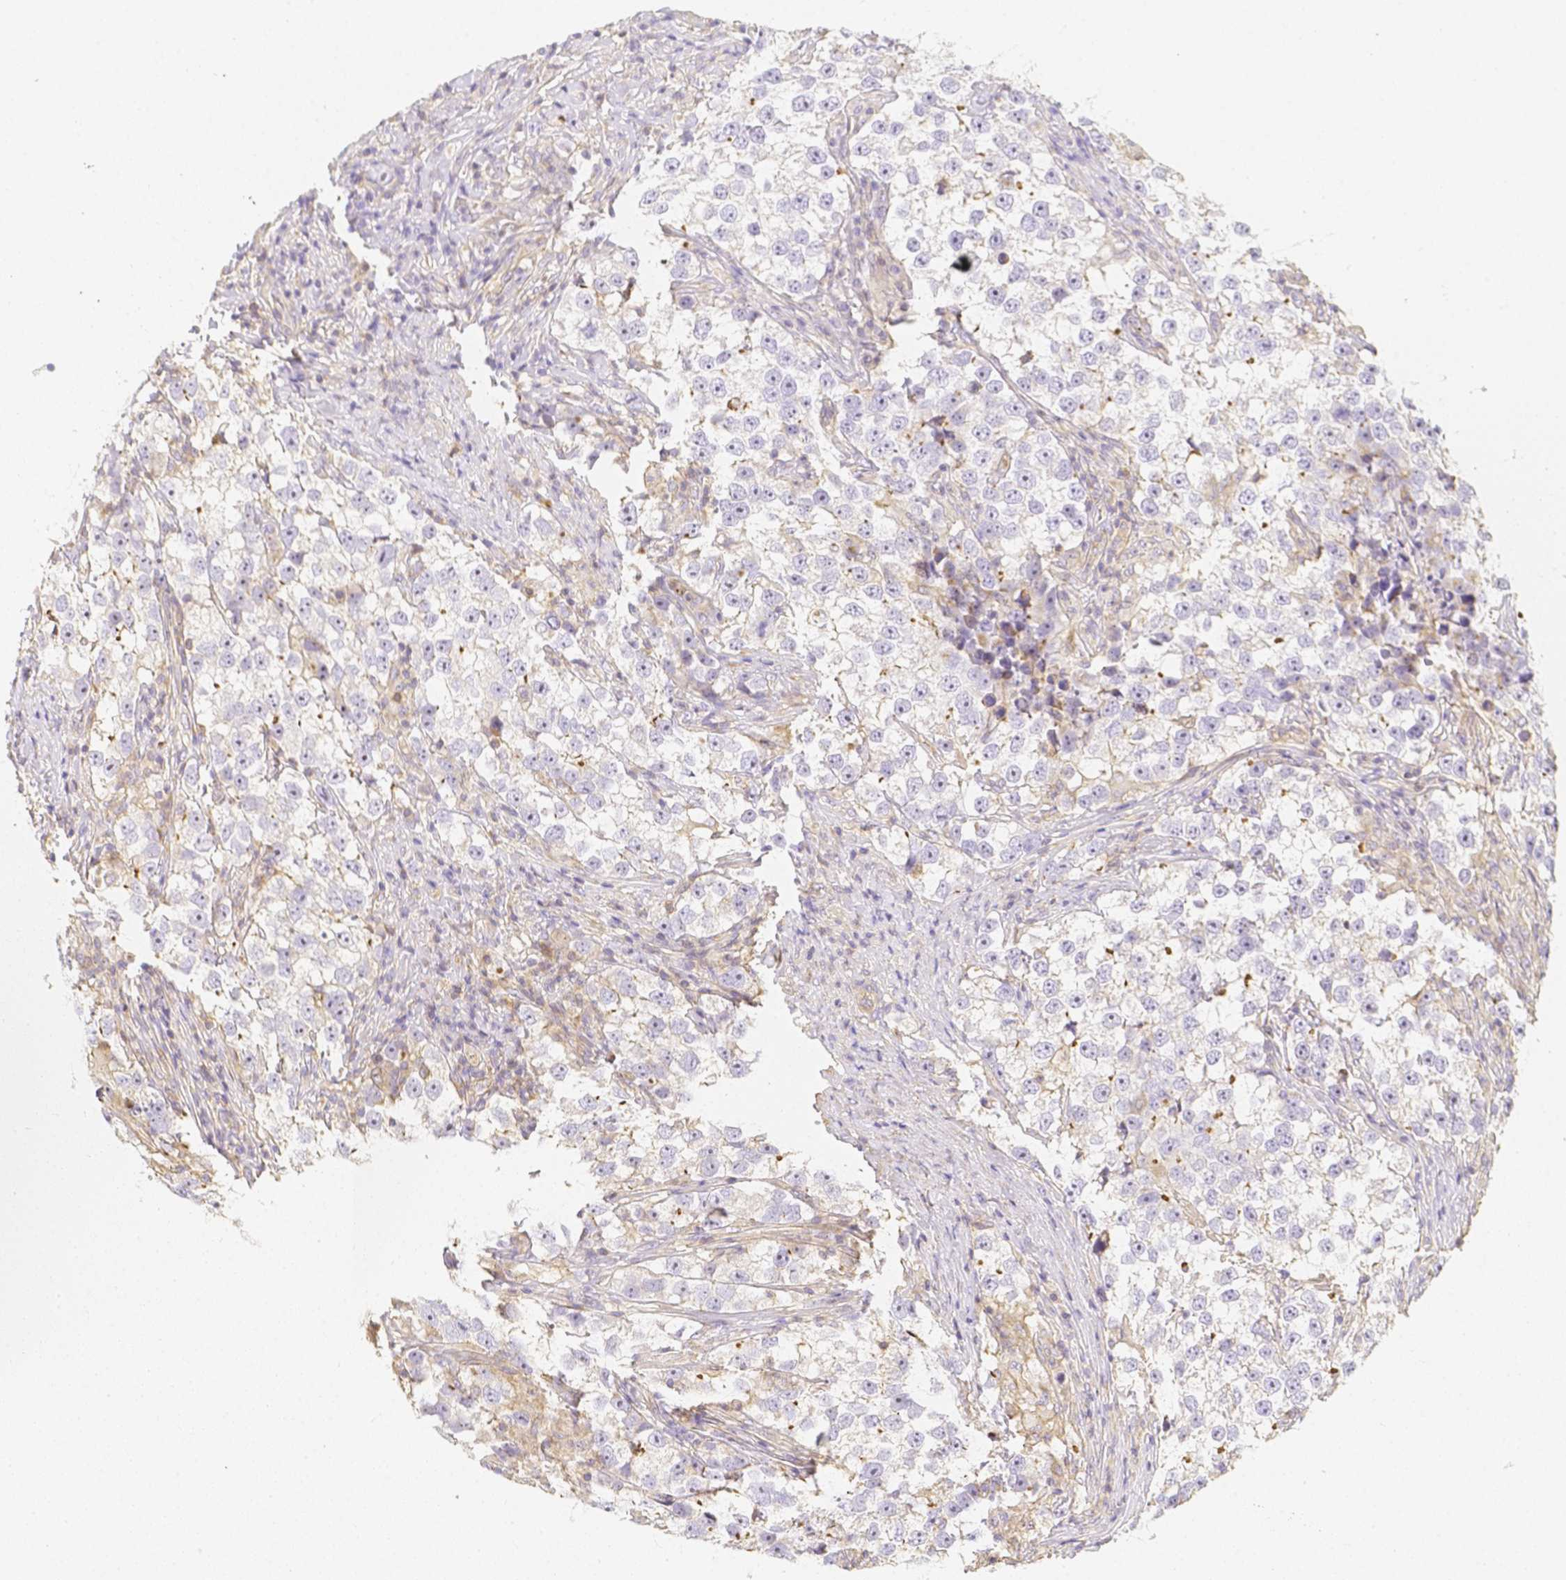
{"staining": {"intensity": "negative", "quantity": "none", "location": "none"}, "tissue": "testis cancer", "cell_type": "Tumor cells", "image_type": "cancer", "snomed": [{"axis": "morphology", "description": "Seminoma, NOS"}, {"axis": "topography", "description": "Testis"}], "caption": "Immunohistochemistry micrograph of testis cancer stained for a protein (brown), which shows no positivity in tumor cells. Nuclei are stained in blue.", "gene": "ASAH2", "patient": {"sex": "male", "age": 46}}